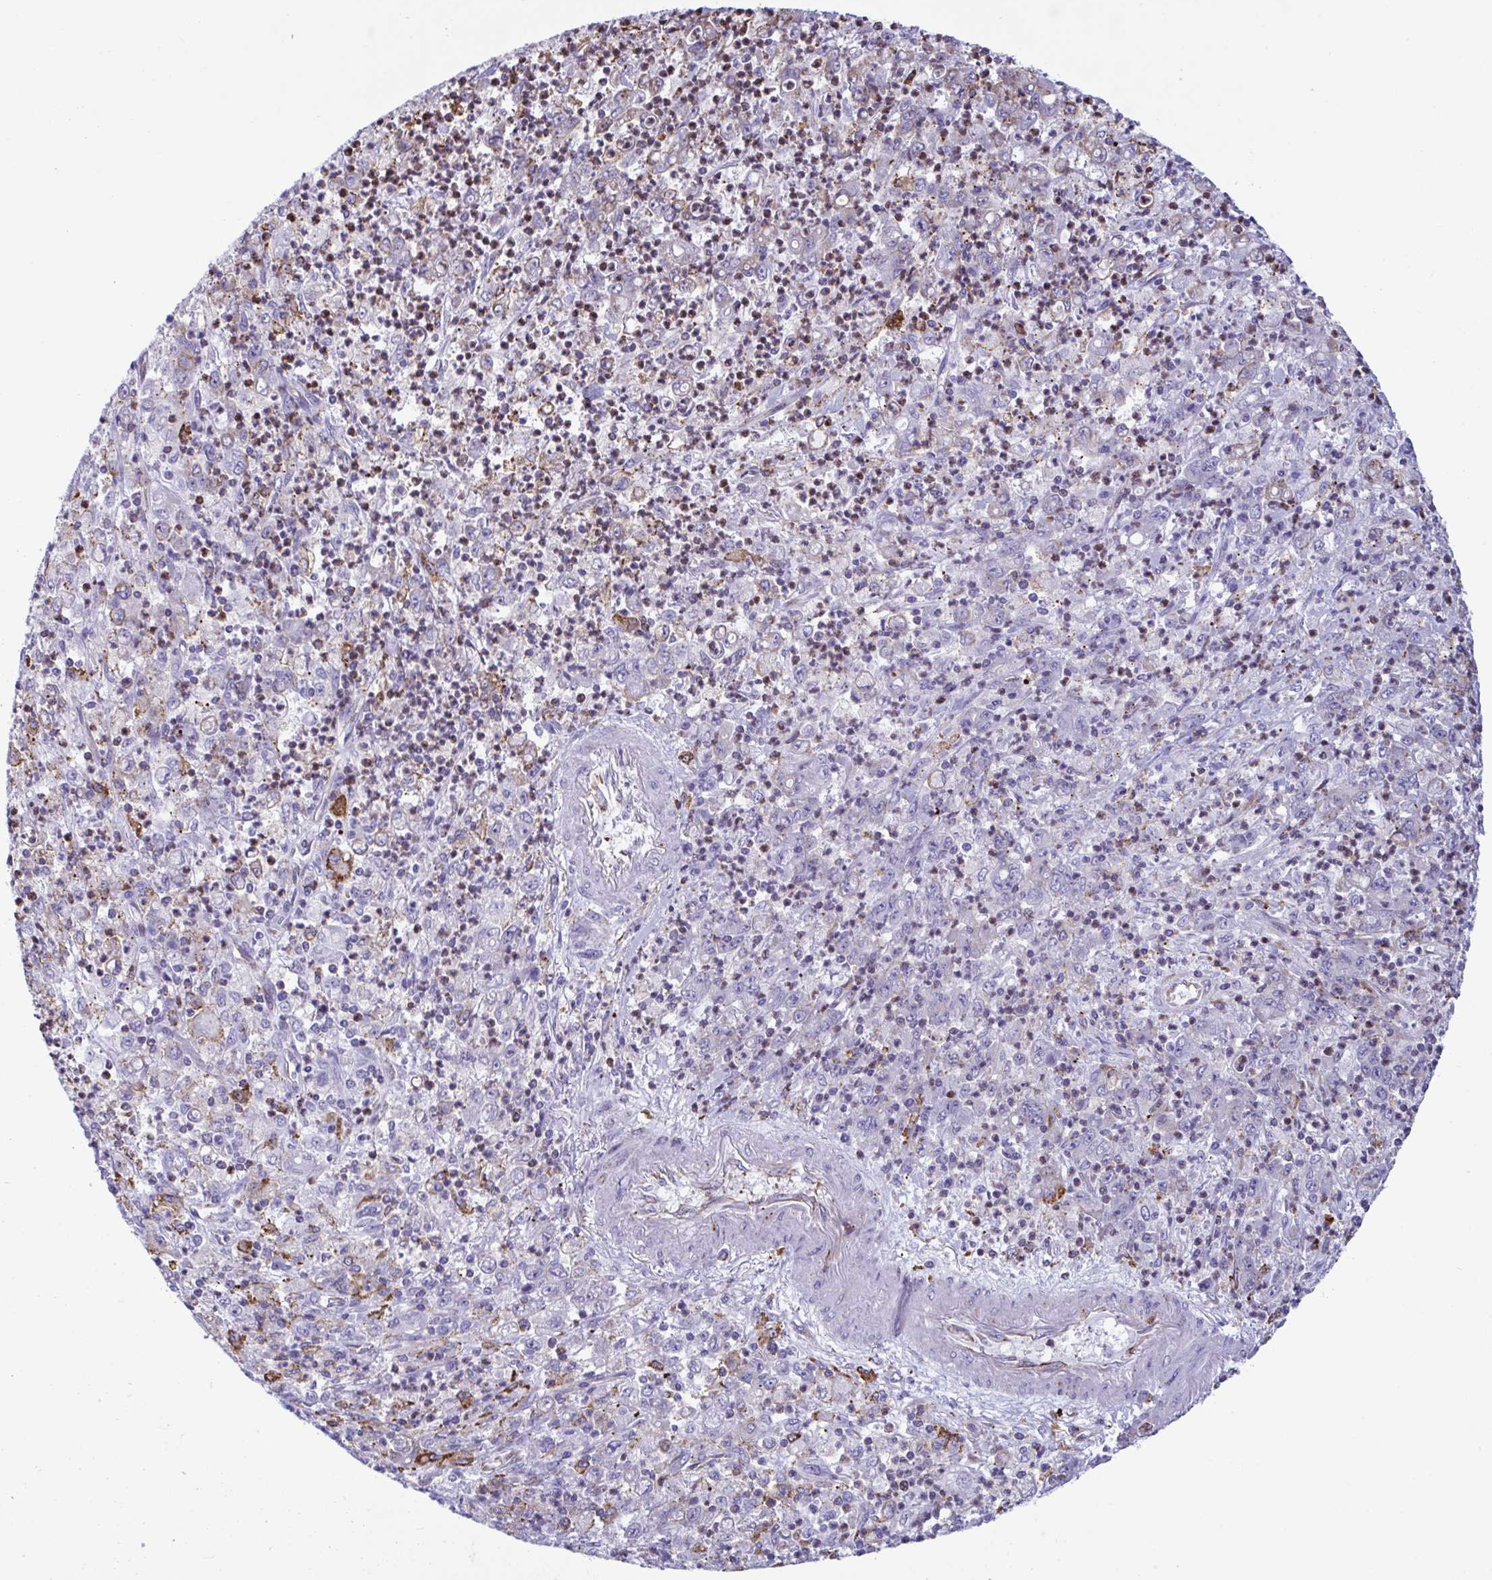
{"staining": {"intensity": "weak", "quantity": "<25%", "location": "cytoplasmic/membranous"}, "tissue": "stomach cancer", "cell_type": "Tumor cells", "image_type": "cancer", "snomed": [{"axis": "morphology", "description": "Adenocarcinoma, NOS"}, {"axis": "topography", "description": "Stomach, lower"}], "caption": "Tumor cells are negative for protein expression in human stomach cancer (adenocarcinoma). The staining is performed using DAB brown chromogen with nuclei counter-stained in using hematoxylin.", "gene": "PEAK3", "patient": {"sex": "female", "age": 71}}